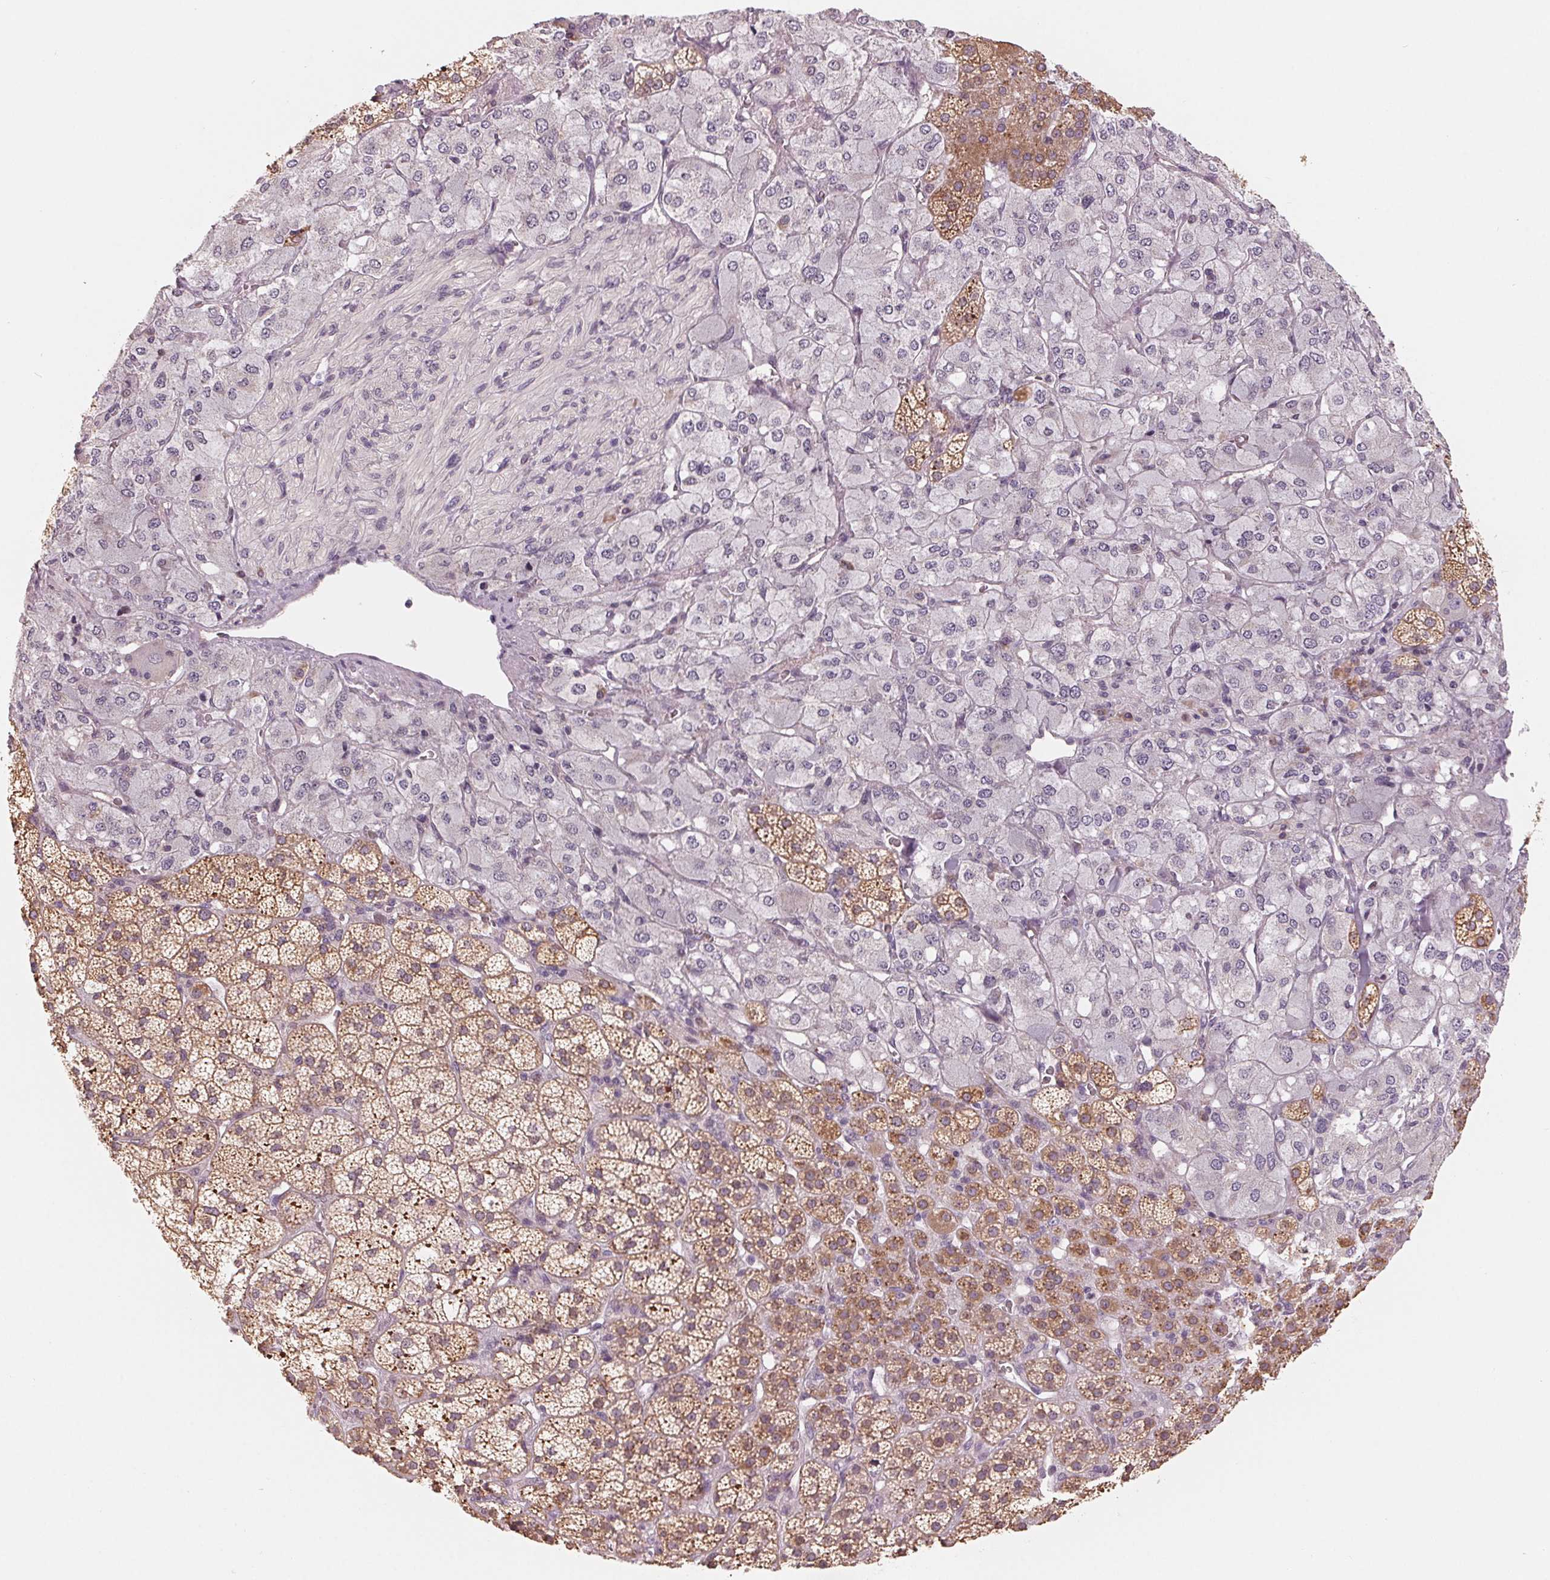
{"staining": {"intensity": "moderate", "quantity": "25%-75%", "location": "cytoplasmic/membranous"}, "tissue": "adrenal gland", "cell_type": "Glandular cells", "image_type": "normal", "snomed": [{"axis": "morphology", "description": "Normal tissue, NOS"}, {"axis": "topography", "description": "Adrenal gland"}], "caption": "IHC micrograph of unremarkable adrenal gland stained for a protein (brown), which displays medium levels of moderate cytoplasmic/membranous expression in about 25%-75% of glandular cells.", "gene": "VTCN1", "patient": {"sex": "female", "age": 60}}